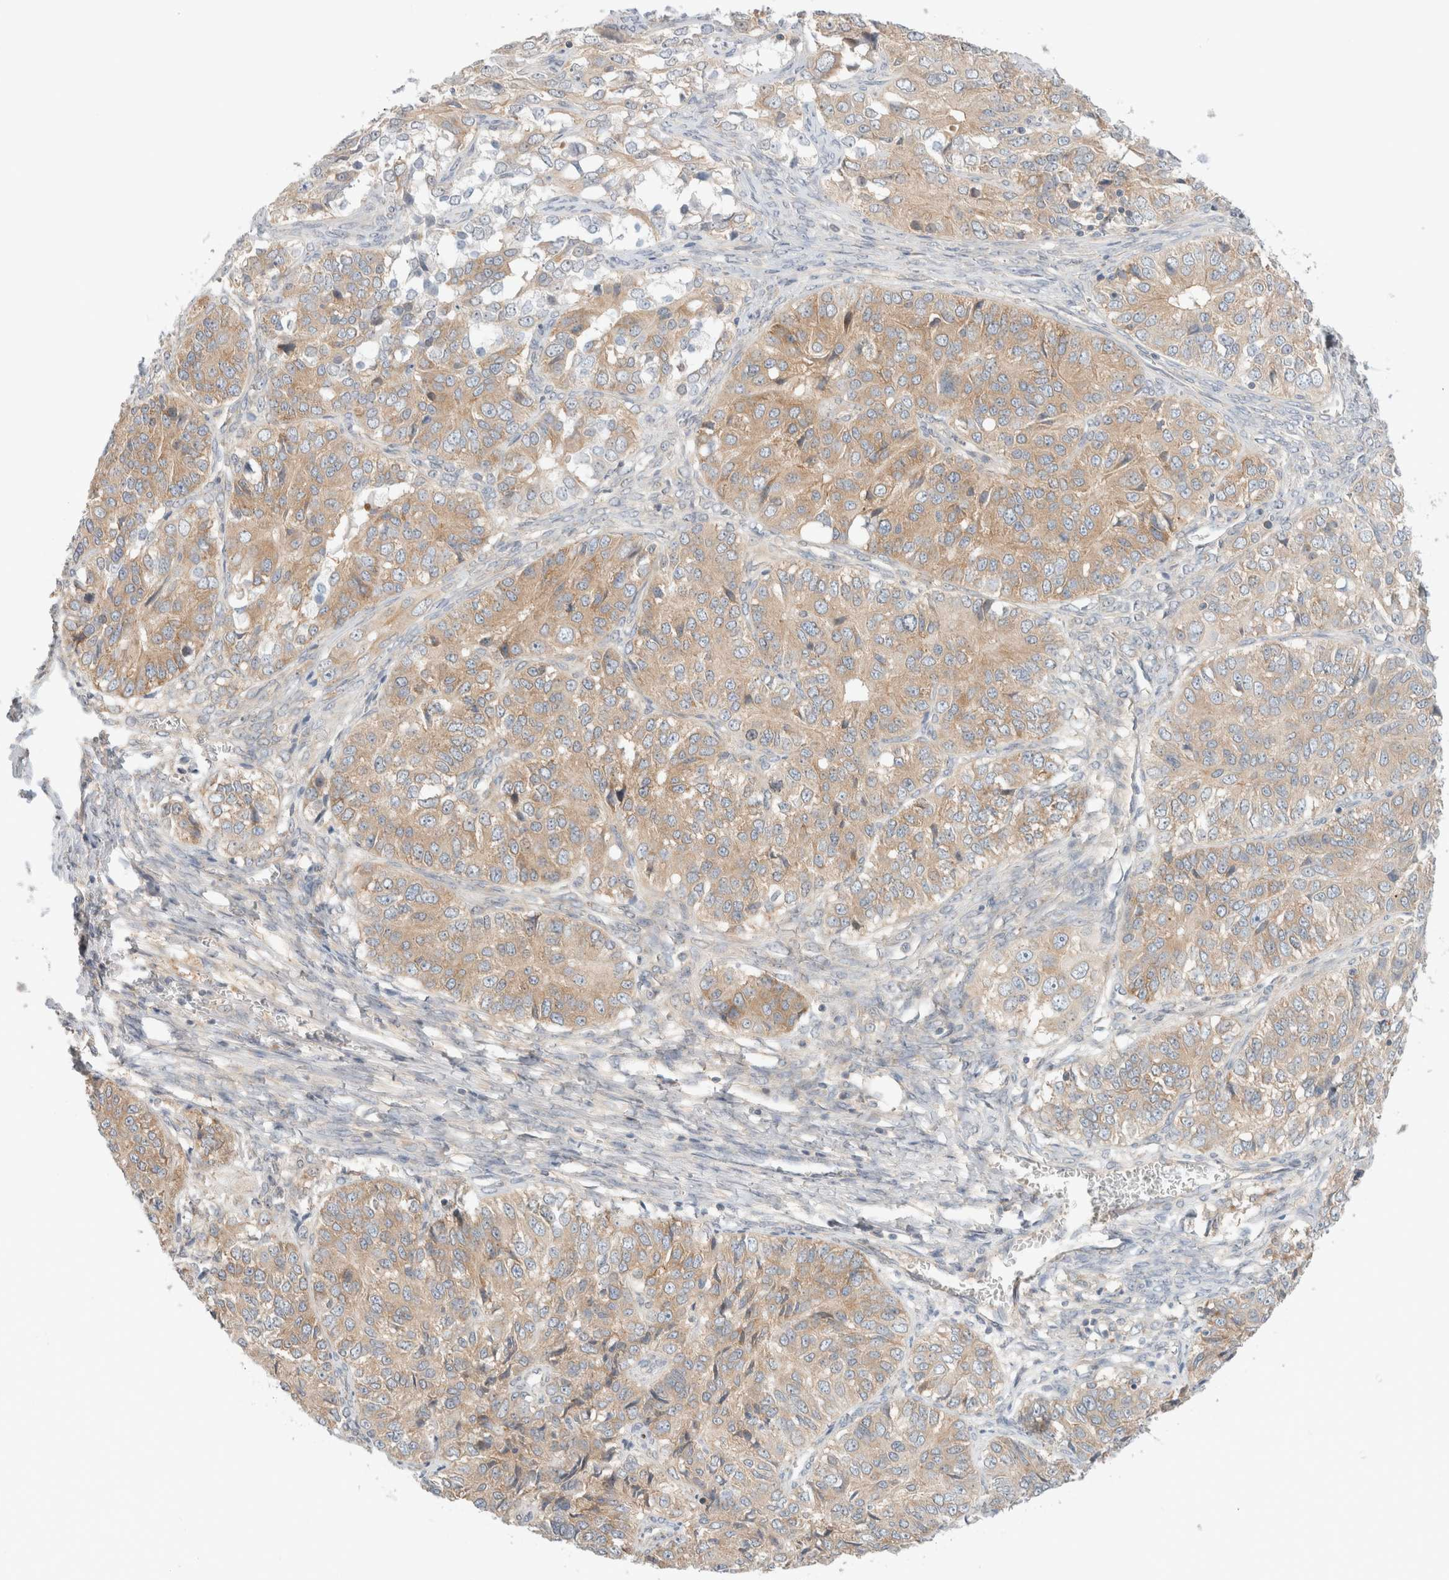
{"staining": {"intensity": "weak", "quantity": ">75%", "location": "cytoplasmic/membranous"}, "tissue": "ovarian cancer", "cell_type": "Tumor cells", "image_type": "cancer", "snomed": [{"axis": "morphology", "description": "Carcinoma, endometroid"}, {"axis": "topography", "description": "Ovary"}], "caption": "A brown stain labels weak cytoplasmic/membranous positivity of a protein in human ovarian cancer tumor cells.", "gene": "MARK3", "patient": {"sex": "female", "age": 51}}